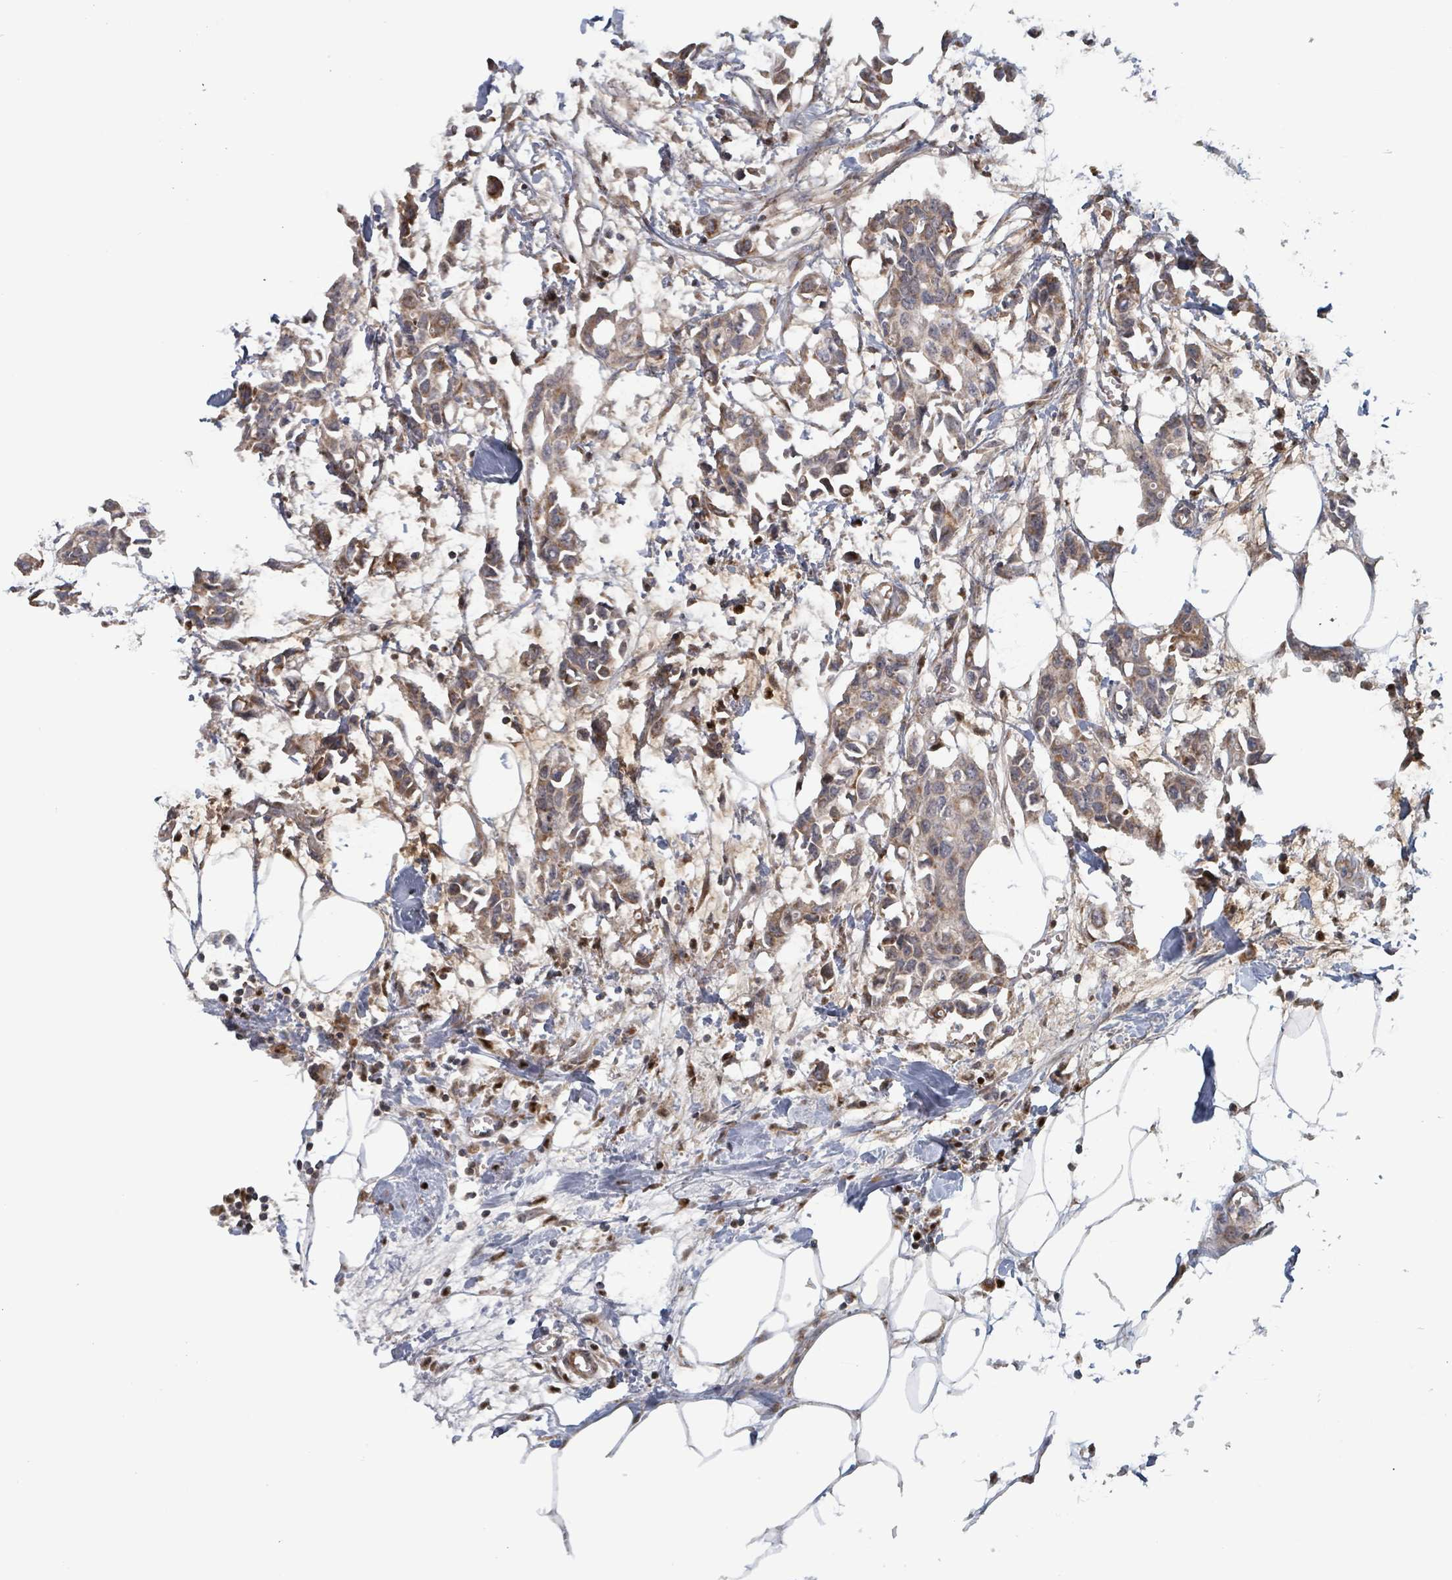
{"staining": {"intensity": "moderate", "quantity": ">75%", "location": "cytoplasmic/membranous"}, "tissue": "breast cancer", "cell_type": "Tumor cells", "image_type": "cancer", "snomed": [{"axis": "morphology", "description": "Duct carcinoma"}, {"axis": "topography", "description": "Breast"}], "caption": "Immunohistochemical staining of breast invasive ductal carcinoma displays medium levels of moderate cytoplasmic/membranous expression in approximately >75% of tumor cells.", "gene": "HIVEP1", "patient": {"sex": "female", "age": 41}}